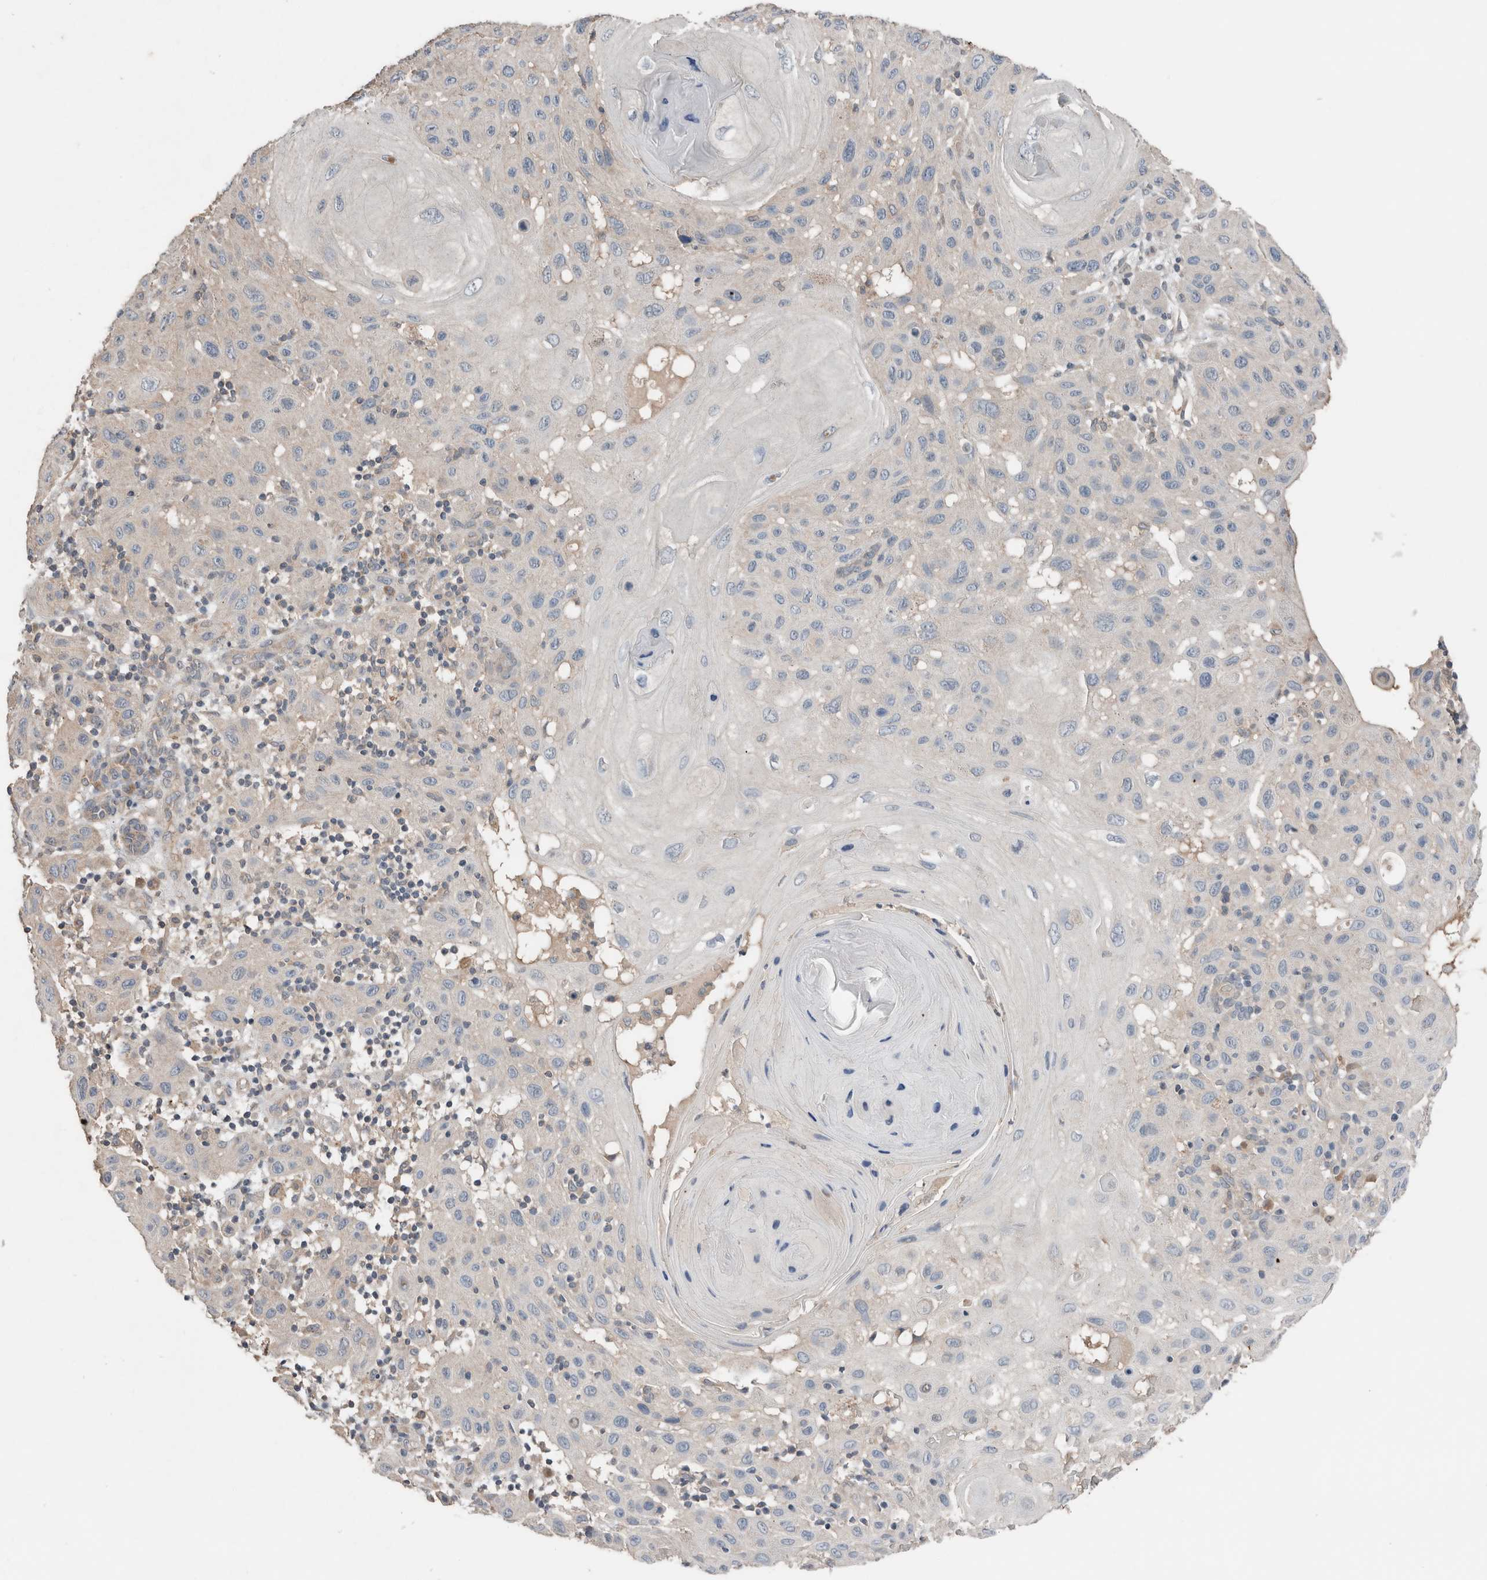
{"staining": {"intensity": "negative", "quantity": "none", "location": "none"}, "tissue": "skin cancer", "cell_type": "Tumor cells", "image_type": "cancer", "snomed": [{"axis": "morphology", "description": "Normal tissue, NOS"}, {"axis": "morphology", "description": "Squamous cell carcinoma, NOS"}, {"axis": "topography", "description": "Skin"}], "caption": "This image is of skin cancer stained with immunohistochemistry (IHC) to label a protein in brown with the nuclei are counter-stained blue. There is no staining in tumor cells.", "gene": "ERAP2", "patient": {"sex": "female", "age": 96}}